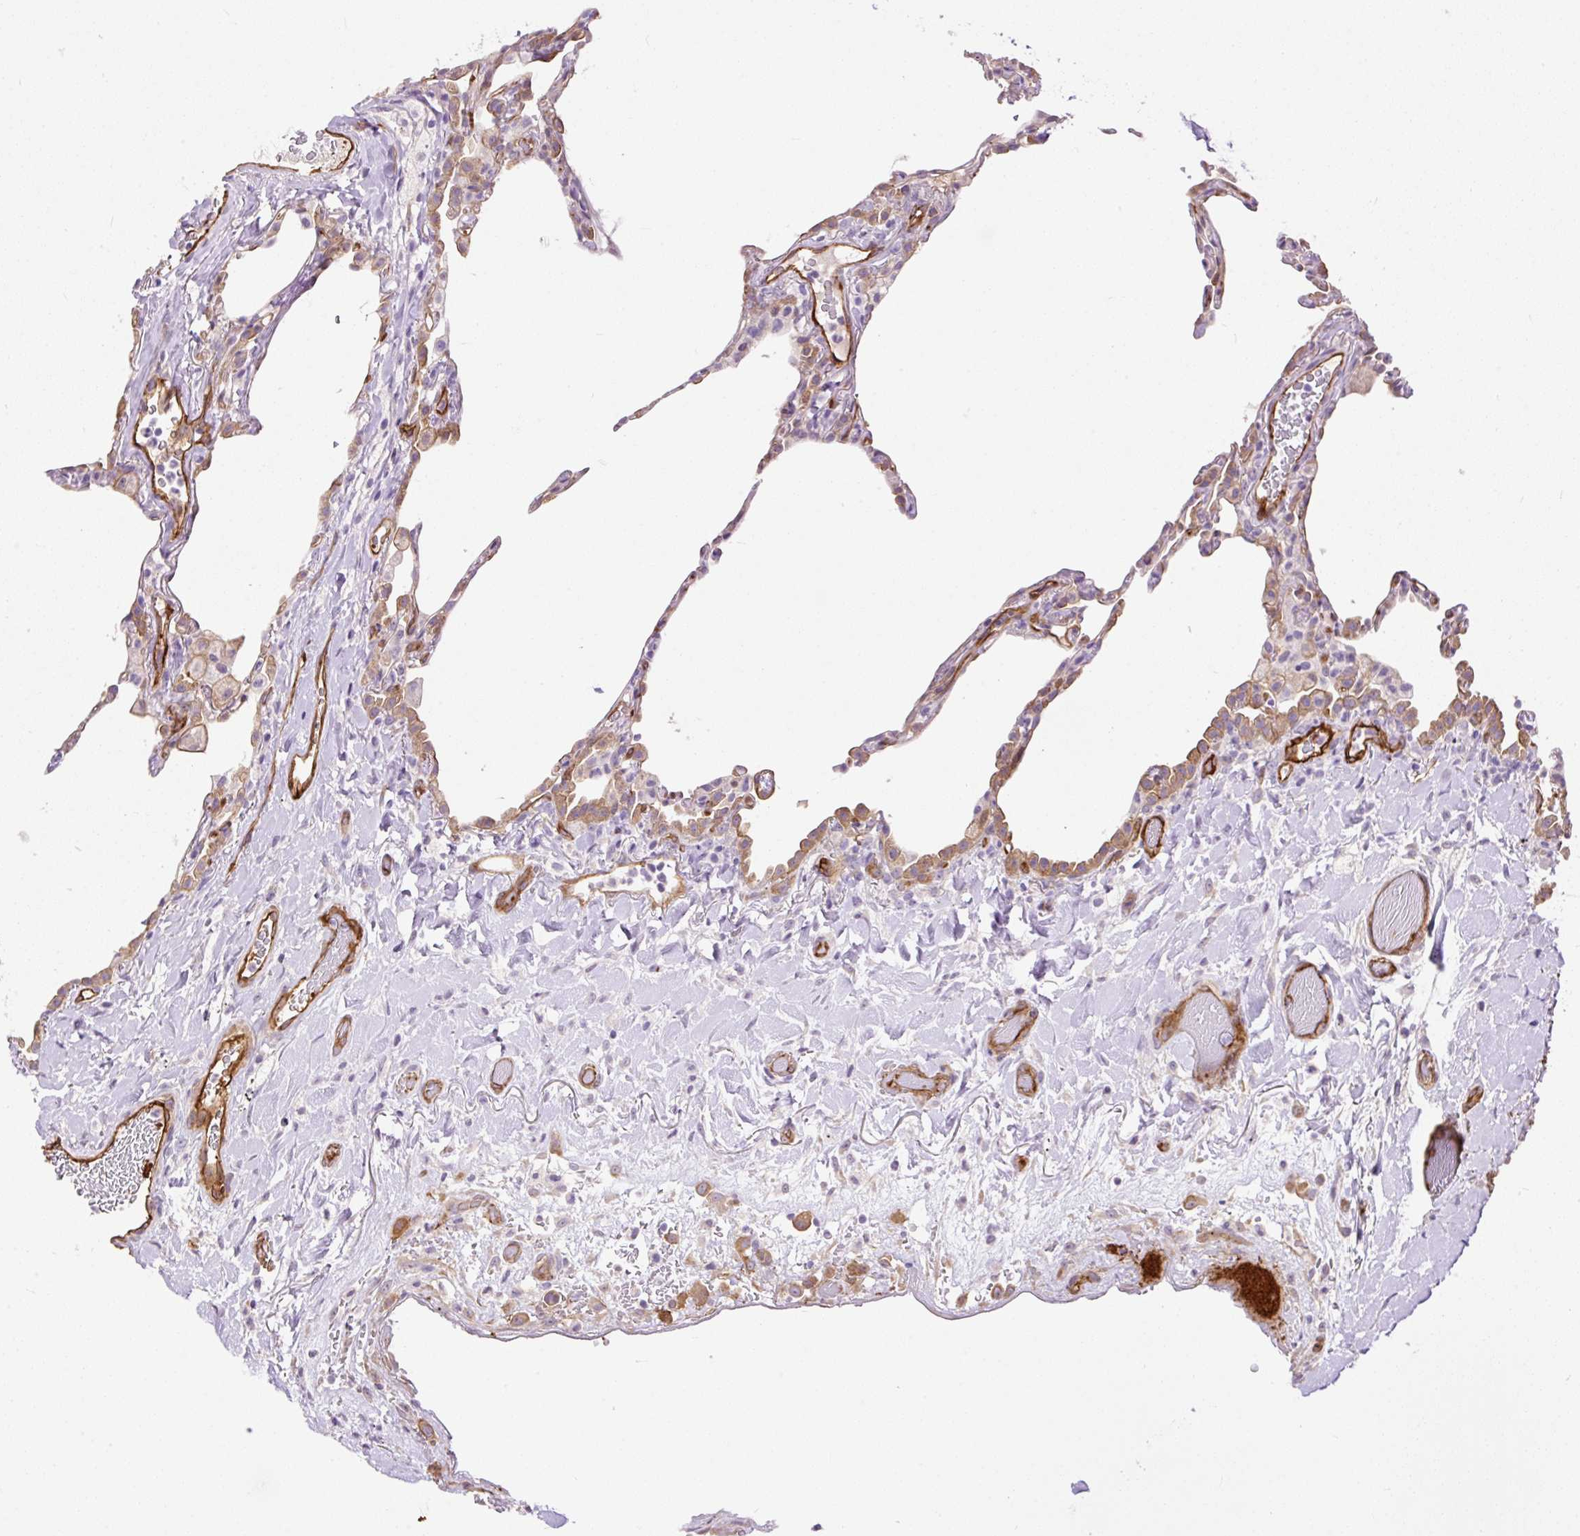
{"staining": {"intensity": "negative", "quantity": "none", "location": "none"}, "tissue": "lung", "cell_type": "Alveolar cells", "image_type": "normal", "snomed": [{"axis": "morphology", "description": "Normal tissue, NOS"}, {"axis": "topography", "description": "Lung"}], "caption": "Alveolar cells are negative for protein expression in benign human lung. (Brightfield microscopy of DAB immunohistochemistry (IHC) at high magnification).", "gene": "MAGEB16", "patient": {"sex": "female", "age": 57}}